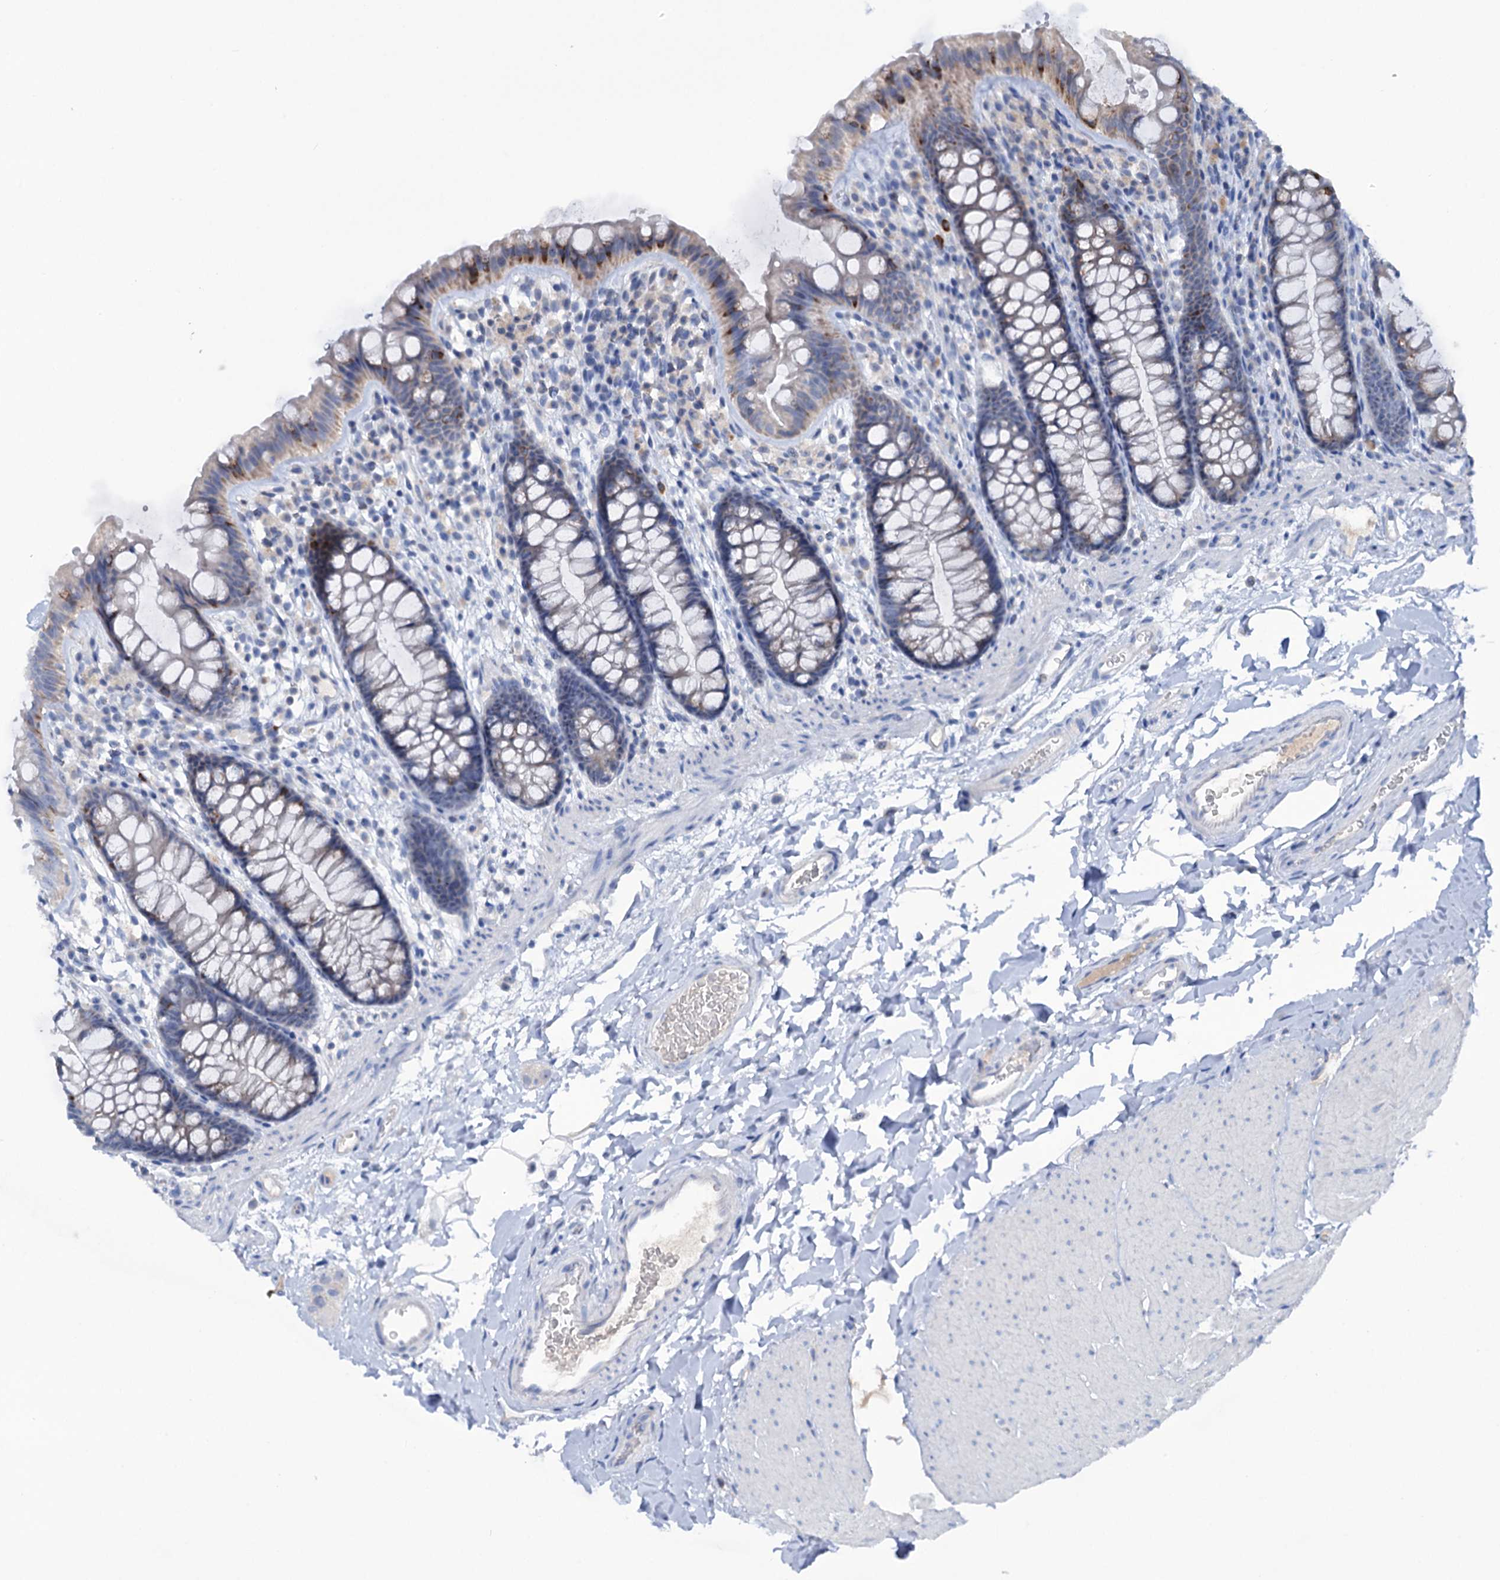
{"staining": {"intensity": "negative", "quantity": "none", "location": "none"}, "tissue": "colon", "cell_type": "Endothelial cells", "image_type": "normal", "snomed": [{"axis": "morphology", "description": "Normal tissue, NOS"}, {"axis": "topography", "description": "Colon"}], "caption": "DAB immunohistochemical staining of normal human colon displays no significant staining in endothelial cells.", "gene": "HTR3B", "patient": {"sex": "female", "age": 62}}